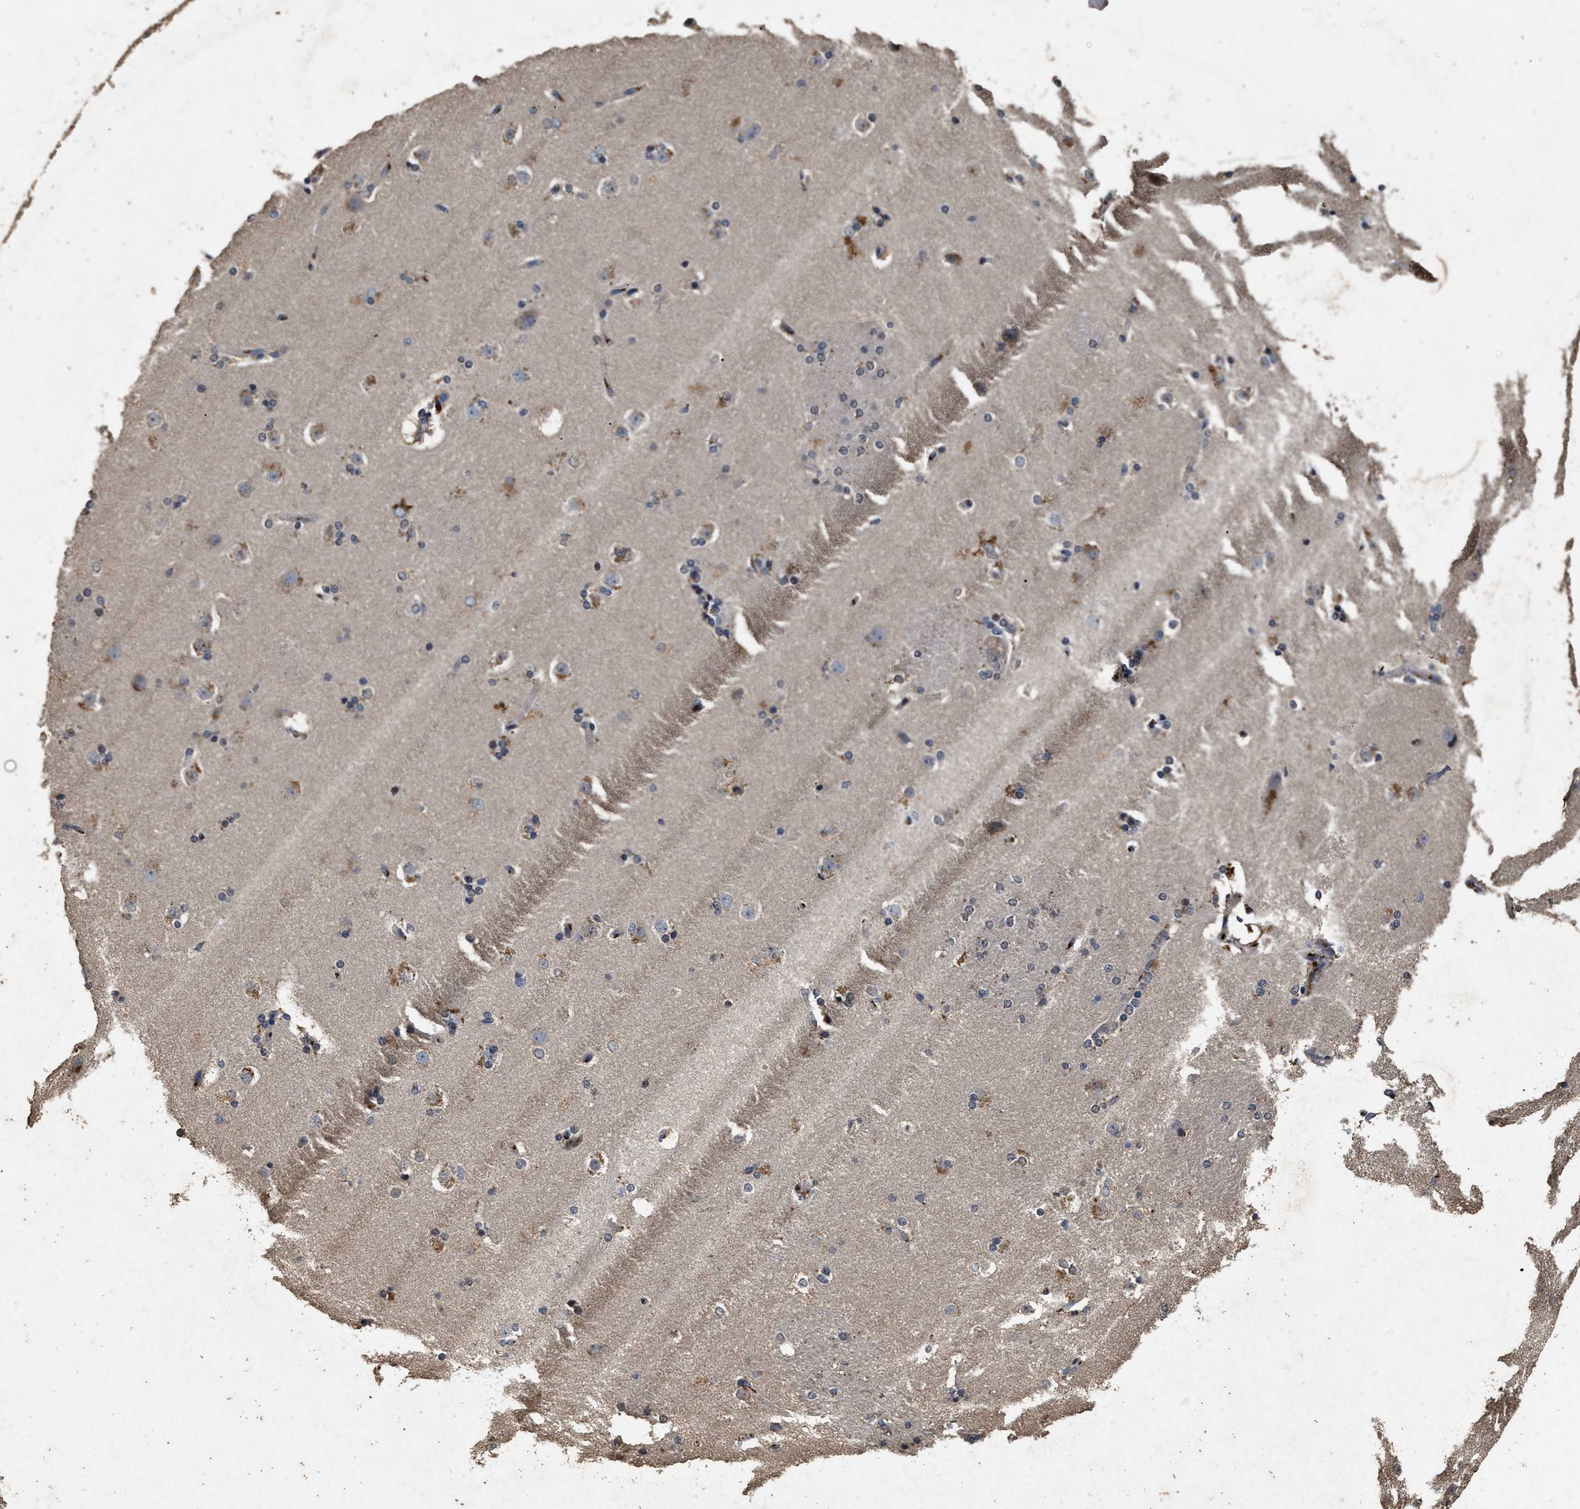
{"staining": {"intensity": "moderate", "quantity": "<25%", "location": "cytoplasmic/membranous"}, "tissue": "caudate", "cell_type": "Glial cells", "image_type": "normal", "snomed": [{"axis": "morphology", "description": "Normal tissue, NOS"}, {"axis": "topography", "description": "Lateral ventricle wall"}], "caption": "Immunohistochemistry (IHC) histopathology image of benign caudate: caudate stained using immunohistochemistry (IHC) shows low levels of moderate protein expression localized specifically in the cytoplasmic/membranous of glial cells, appearing as a cytoplasmic/membranous brown color.", "gene": "TPST2", "patient": {"sex": "female", "age": 19}}